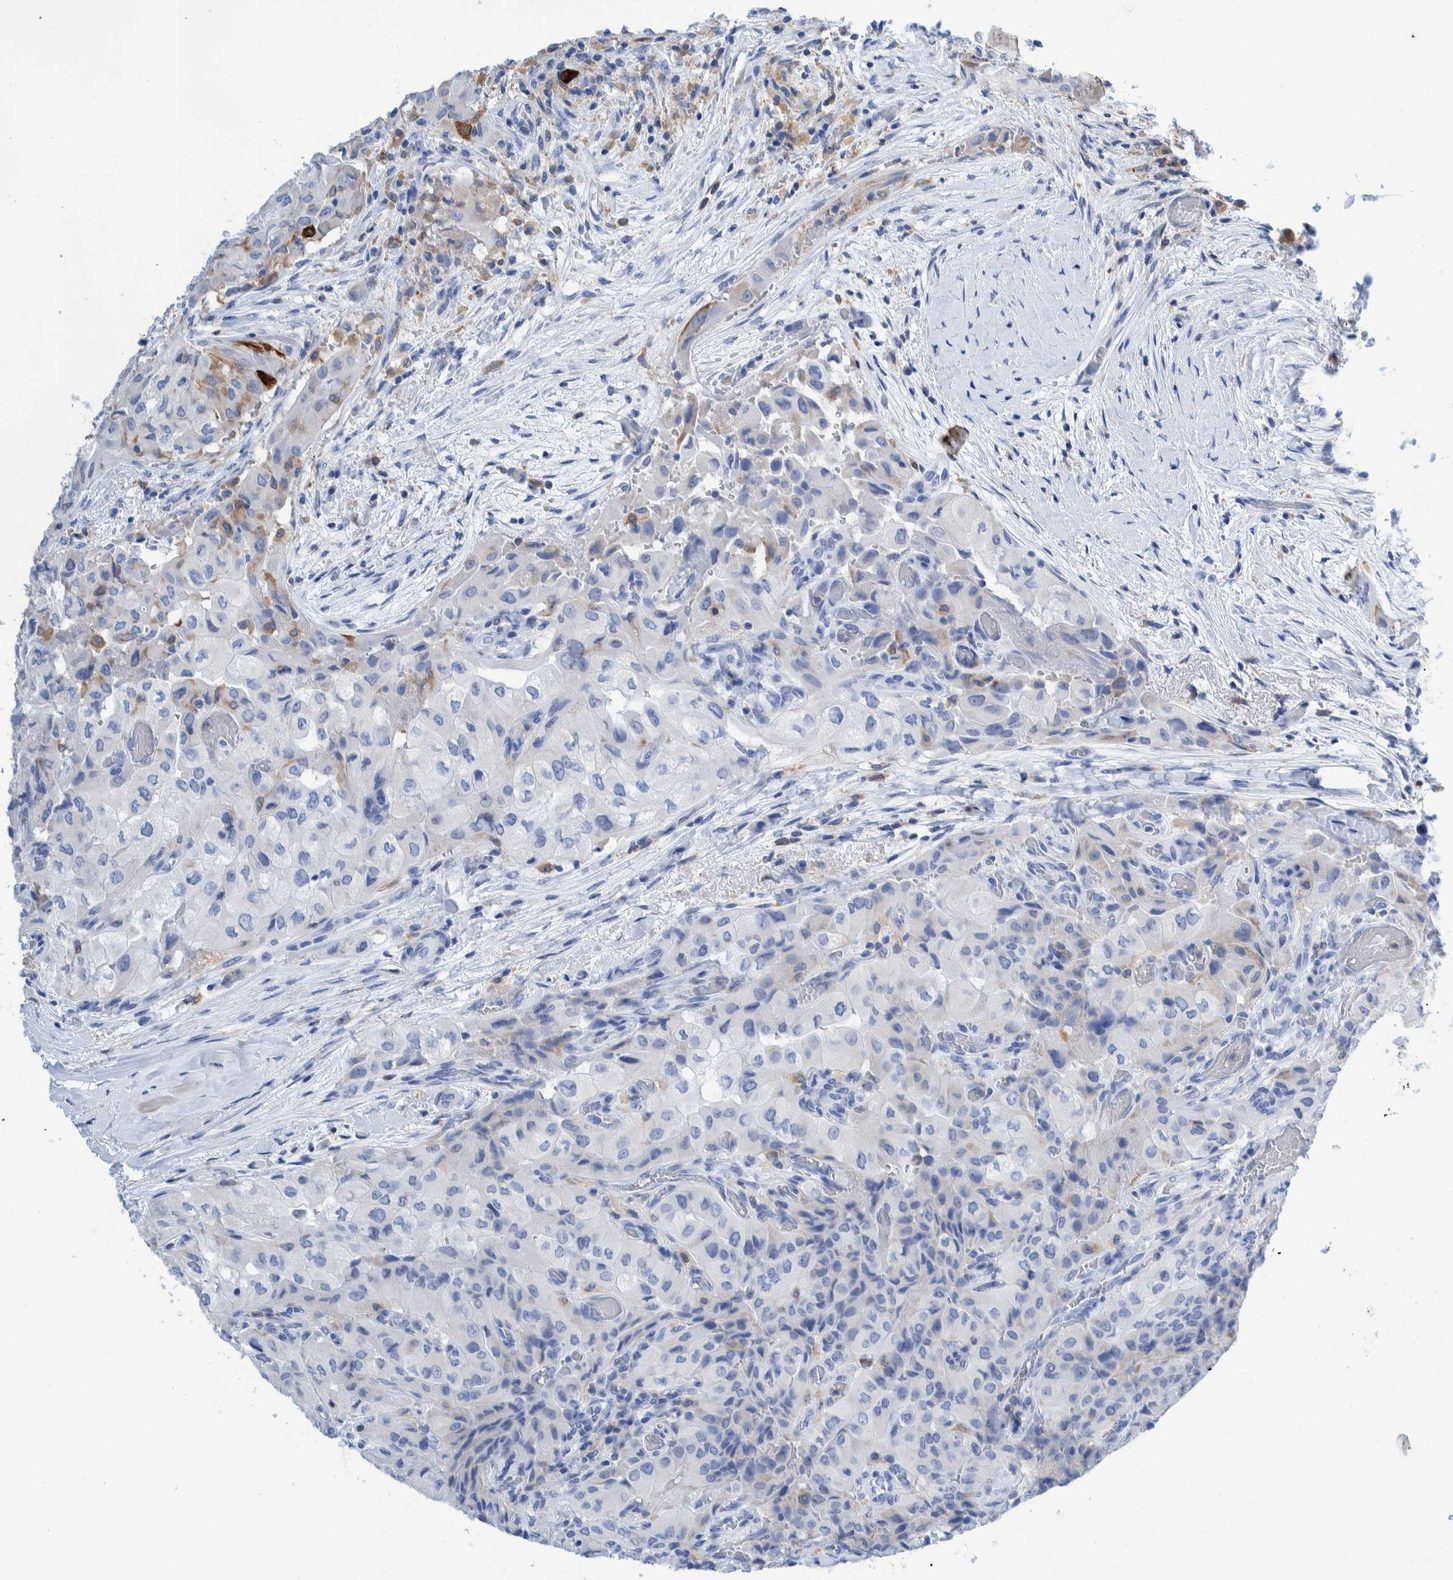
{"staining": {"intensity": "negative", "quantity": "none", "location": "none"}, "tissue": "thyroid cancer", "cell_type": "Tumor cells", "image_type": "cancer", "snomed": [{"axis": "morphology", "description": "Papillary adenocarcinoma, NOS"}, {"axis": "topography", "description": "Thyroid gland"}], "caption": "High power microscopy histopathology image of an immunohistochemistry (IHC) photomicrograph of papillary adenocarcinoma (thyroid), revealing no significant staining in tumor cells.", "gene": "KRT14", "patient": {"sex": "female", "age": 59}}